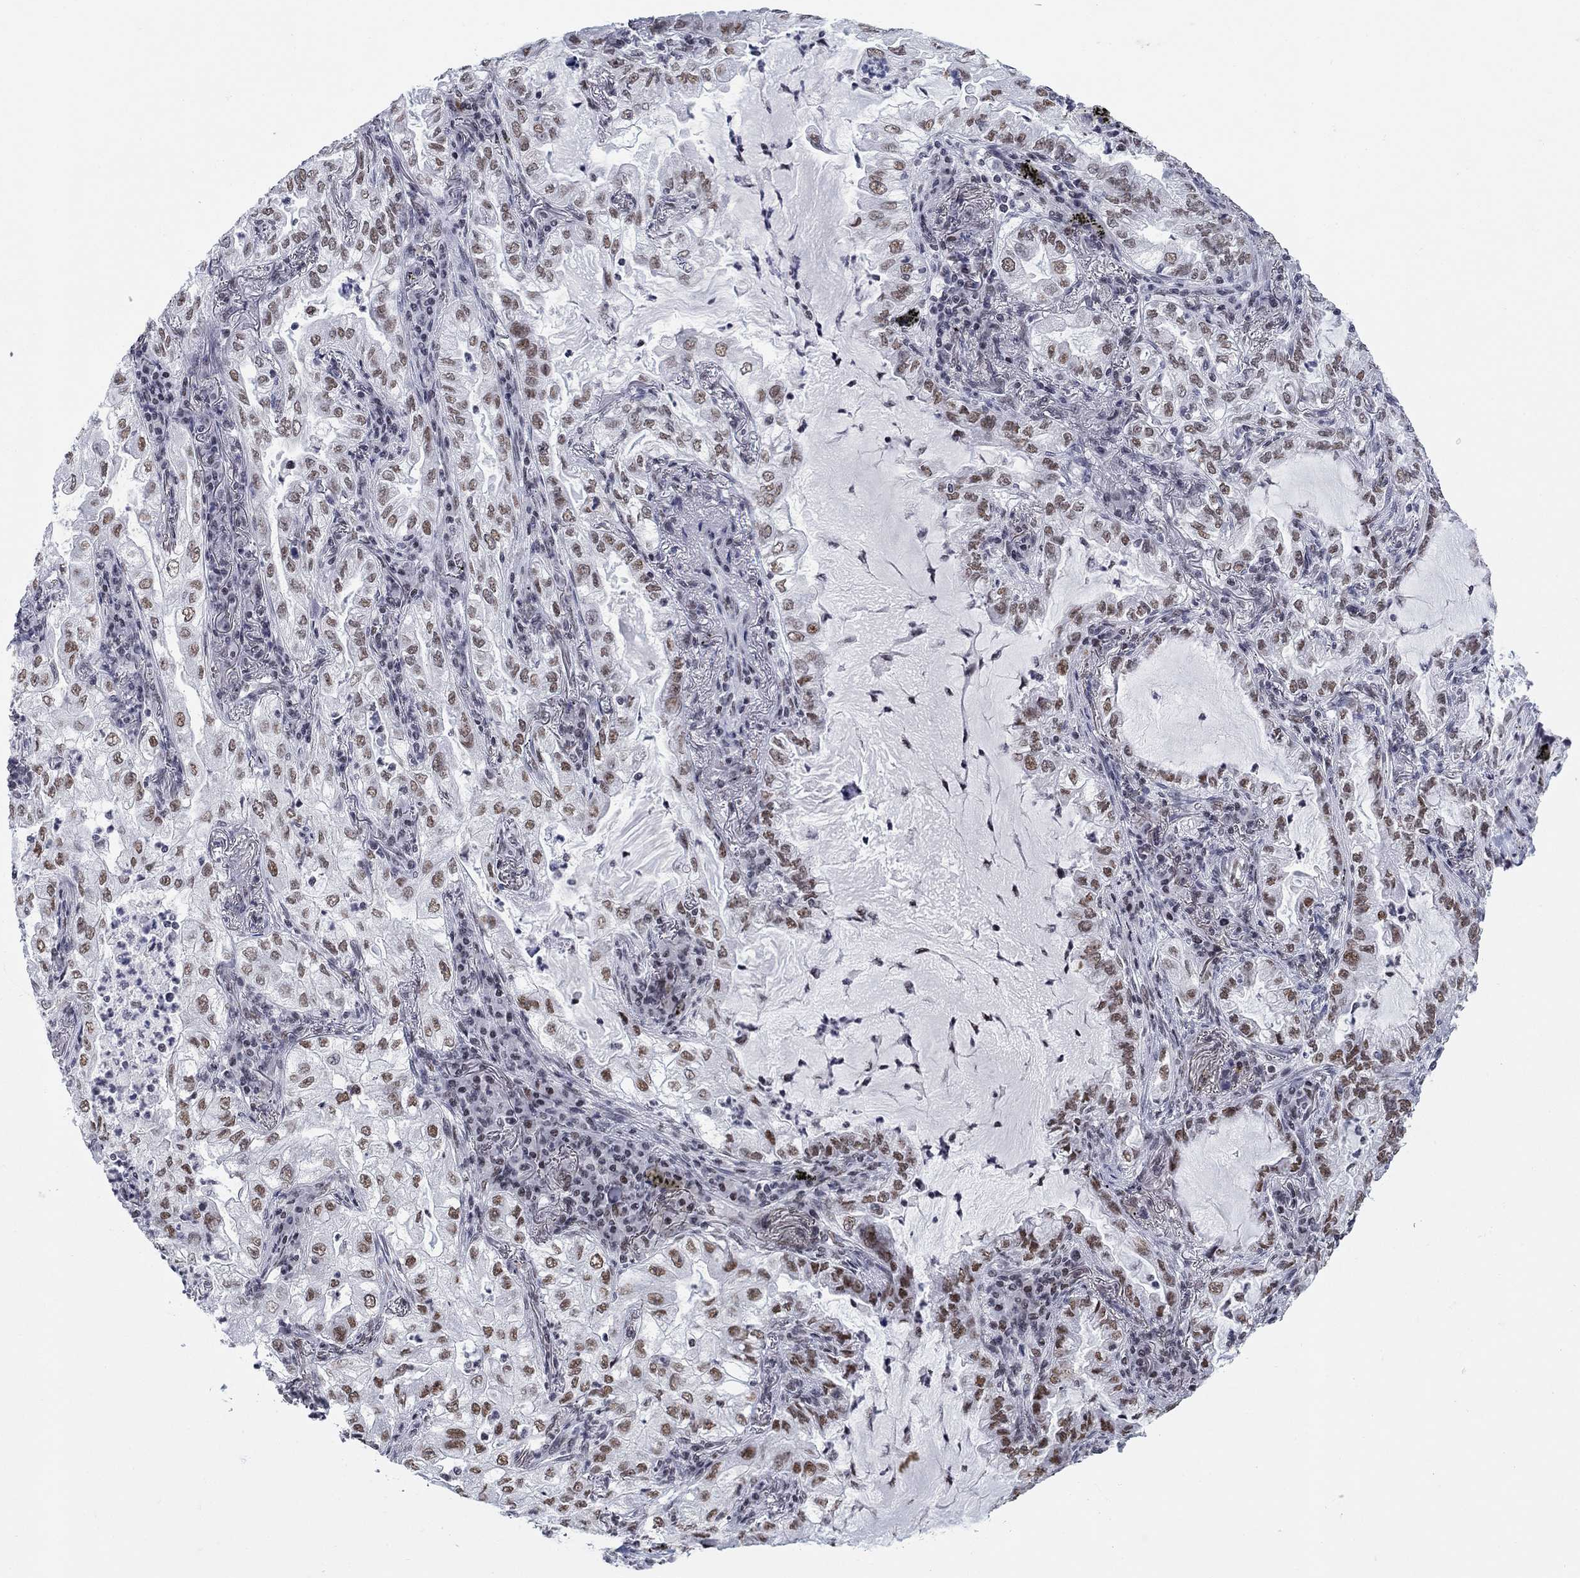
{"staining": {"intensity": "moderate", "quantity": ">75%", "location": "nuclear"}, "tissue": "lung cancer", "cell_type": "Tumor cells", "image_type": "cancer", "snomed": [{"axis": "morphology", "description": "Adenocarcinoma, NOS"}, {"axis": "topography", "description": "Lung"}], "caption": "Lung cancer (adenocarcinoma) tissue exhibits moderate nuclear staining in about >75% of tumor cells, visualized by immunohistochemistry. (DAB (3,3'-diaminobenzidine) IHC with brightfield microscopy, high magnification).", "gene": "NPAS3", "patient": {"sex": "female", "age": 73}}